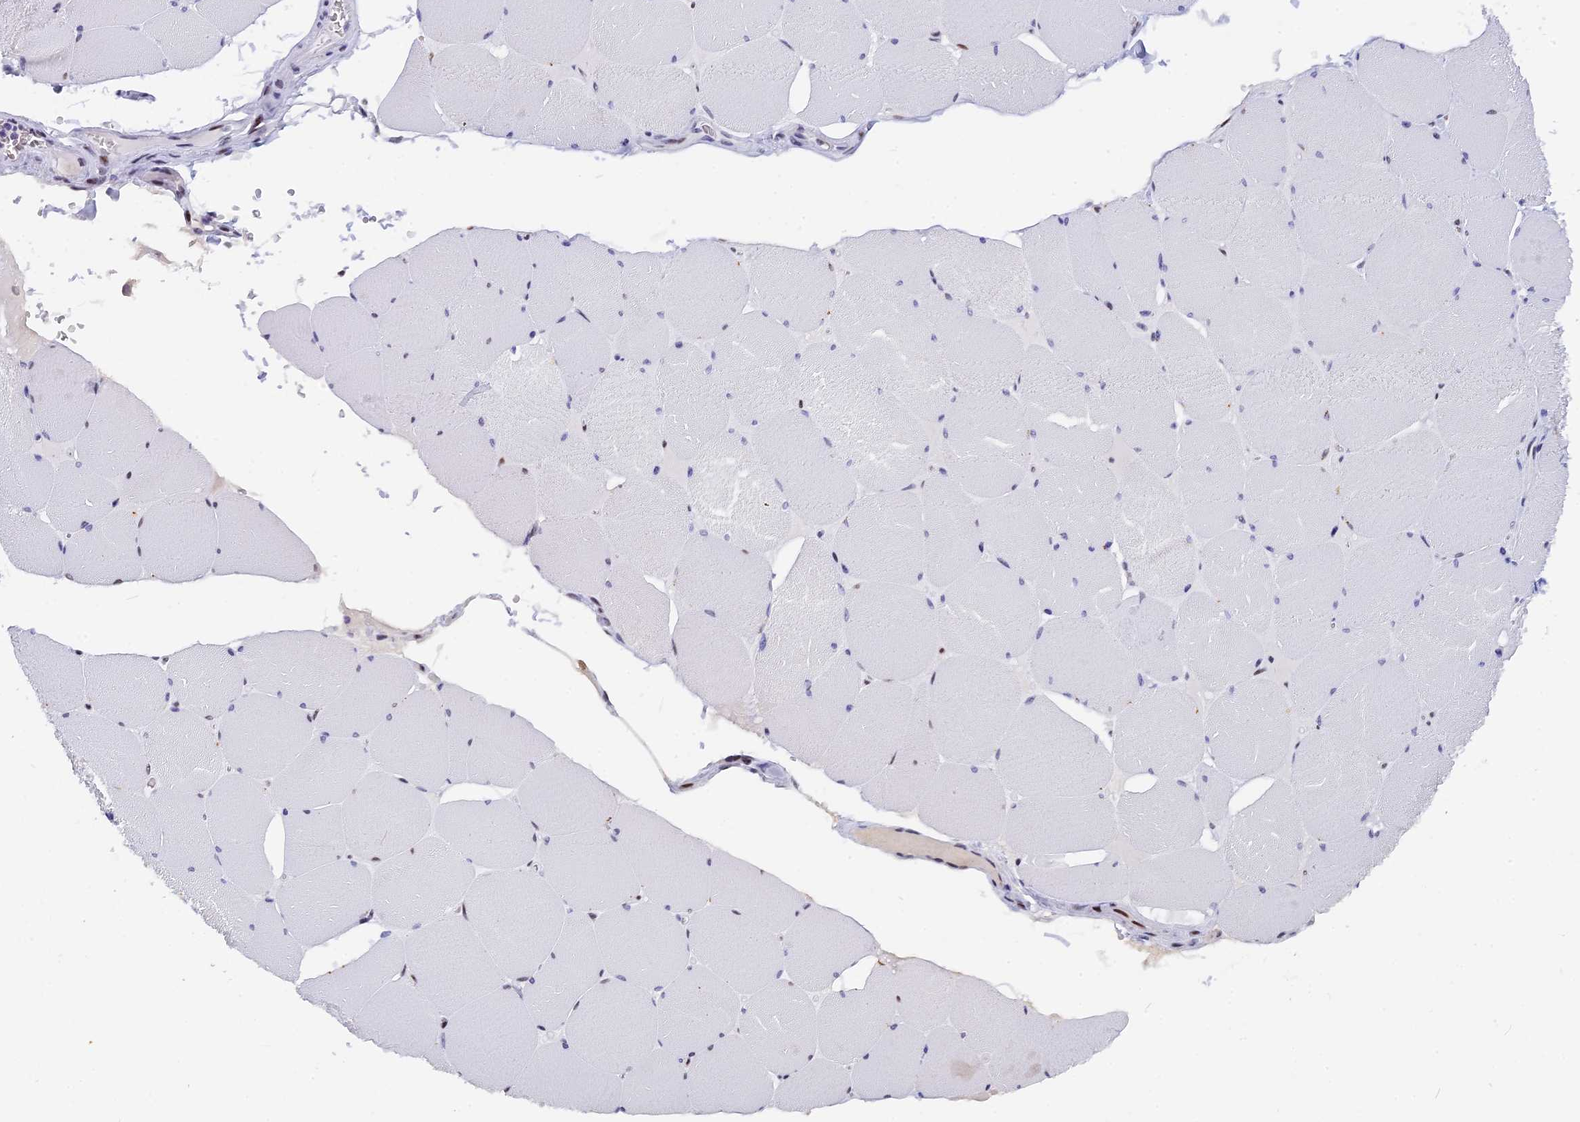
{"staining": {"intensity": "moderate", "quantity": "<25%", "location": "nuclear"}, "tissue": "skeletal muscle", "cell_type": "Myocytes", "image_type": "normal", "snomed": [{"axis": "morphology", "description": "Normal tissue, NOS"}, {"axis": "topography", "description": "Skeletal muscle"}, {"axis": "topography", "description": "Head-Neck"}], "caption": "Approximately <25% of myocytes in normal skeletal muscle reveal moderate nuclear protein positivity as visualized by brown immunohistochemical staining.", "gene": "NSA2", "patient": {"sex": "male", "age": 66}}